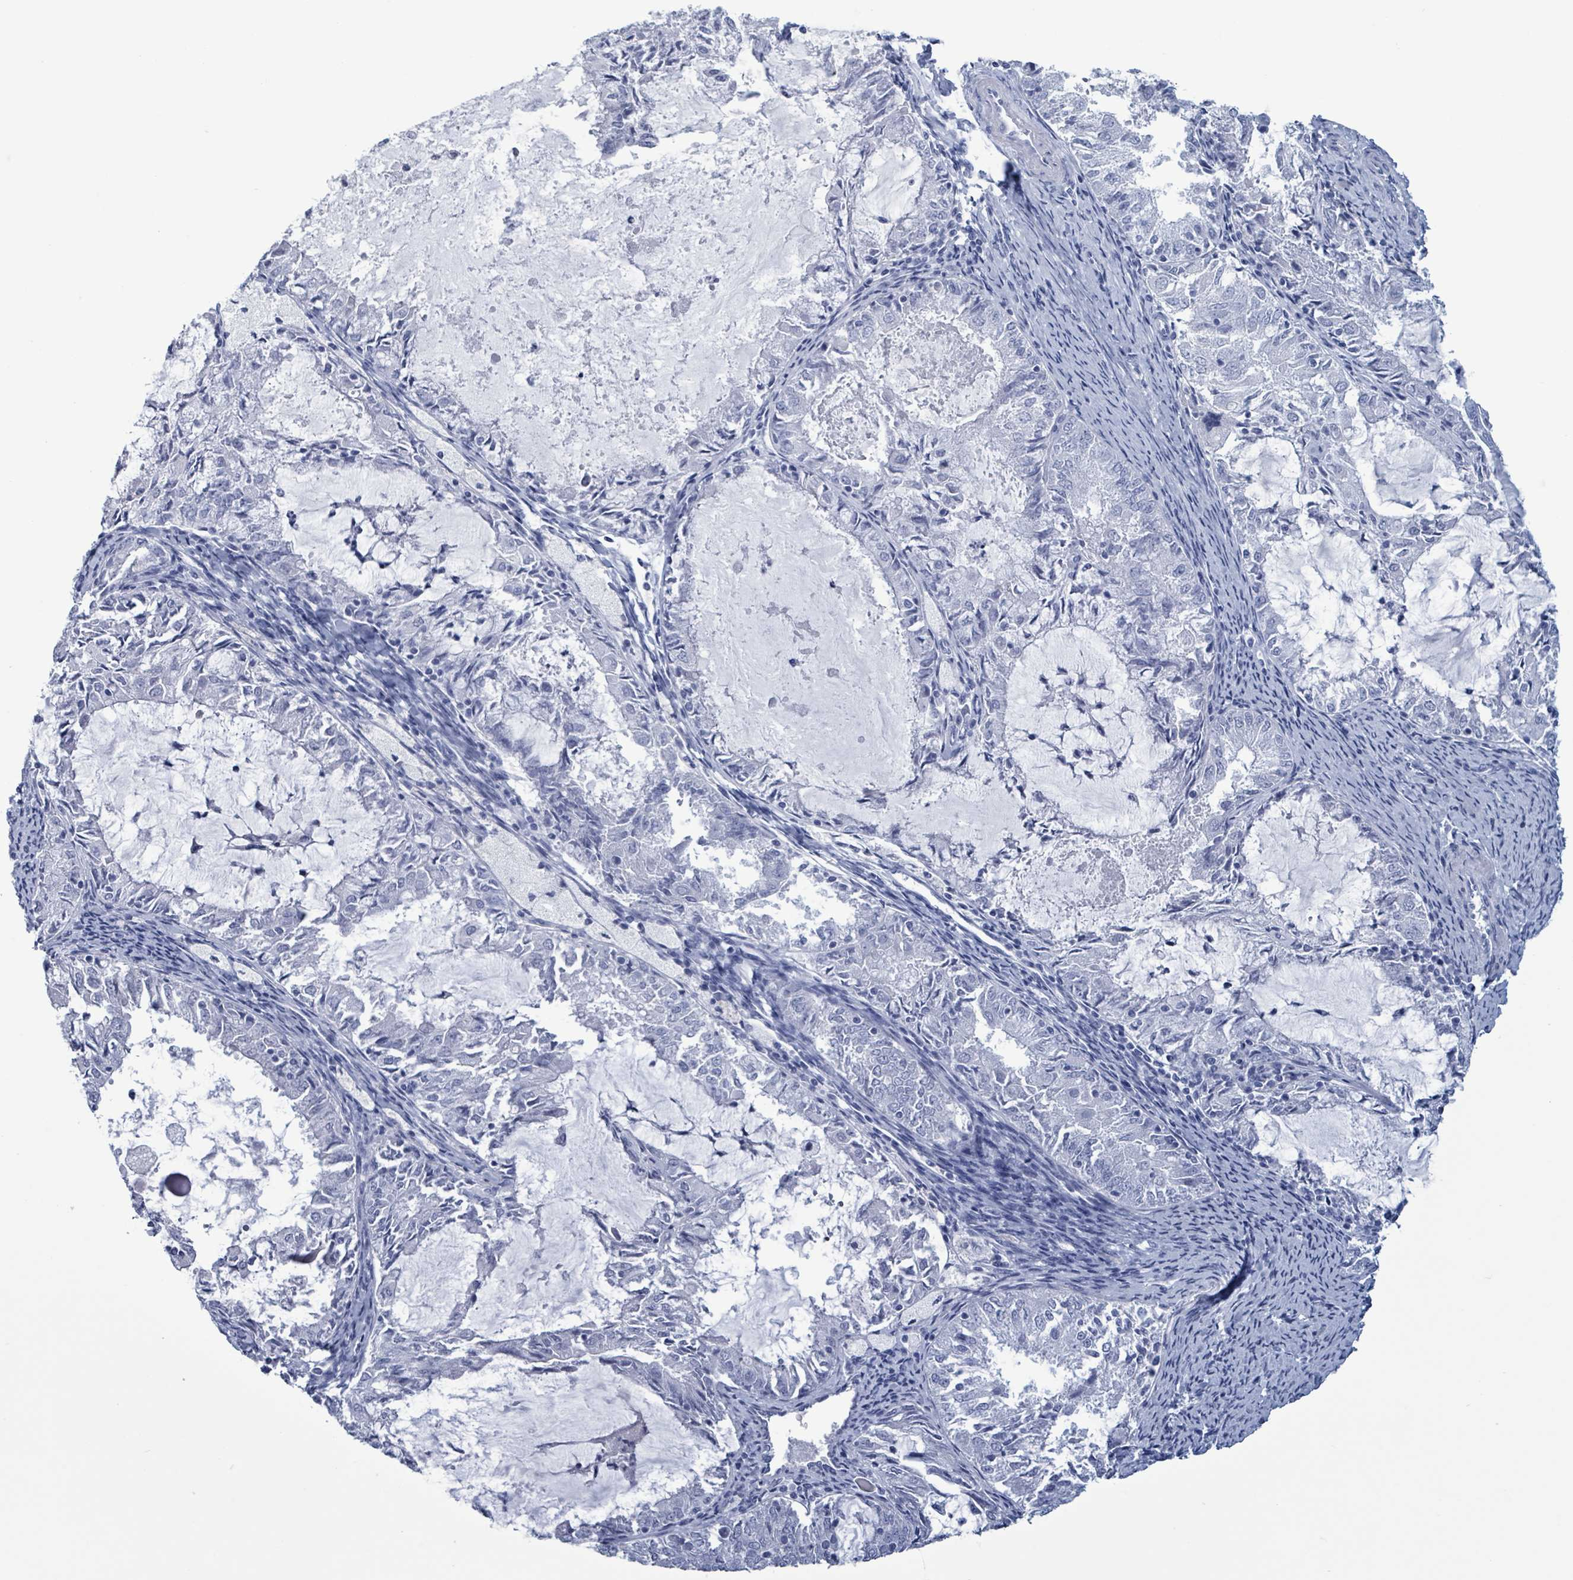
{"staining": {"intensity": "negative", "quantity": "none", "location": "none"}, "tissue": "endometrial cancer", "cell_type": "Tumor cells", "image_type": "cancer", "snomed": [{"axis": "morphology", "description": "Adenocarcinoma, NOS"}, {"axis": "topography", "description": "Endometrium"}], "caption": "This is a photomicrograph of IHC staining of adenocarcinoma (endometrial), which shows no positivity in tumor cells.", "gene": "NKX2-1", "patient": {"sex": "female", "age": 57}}